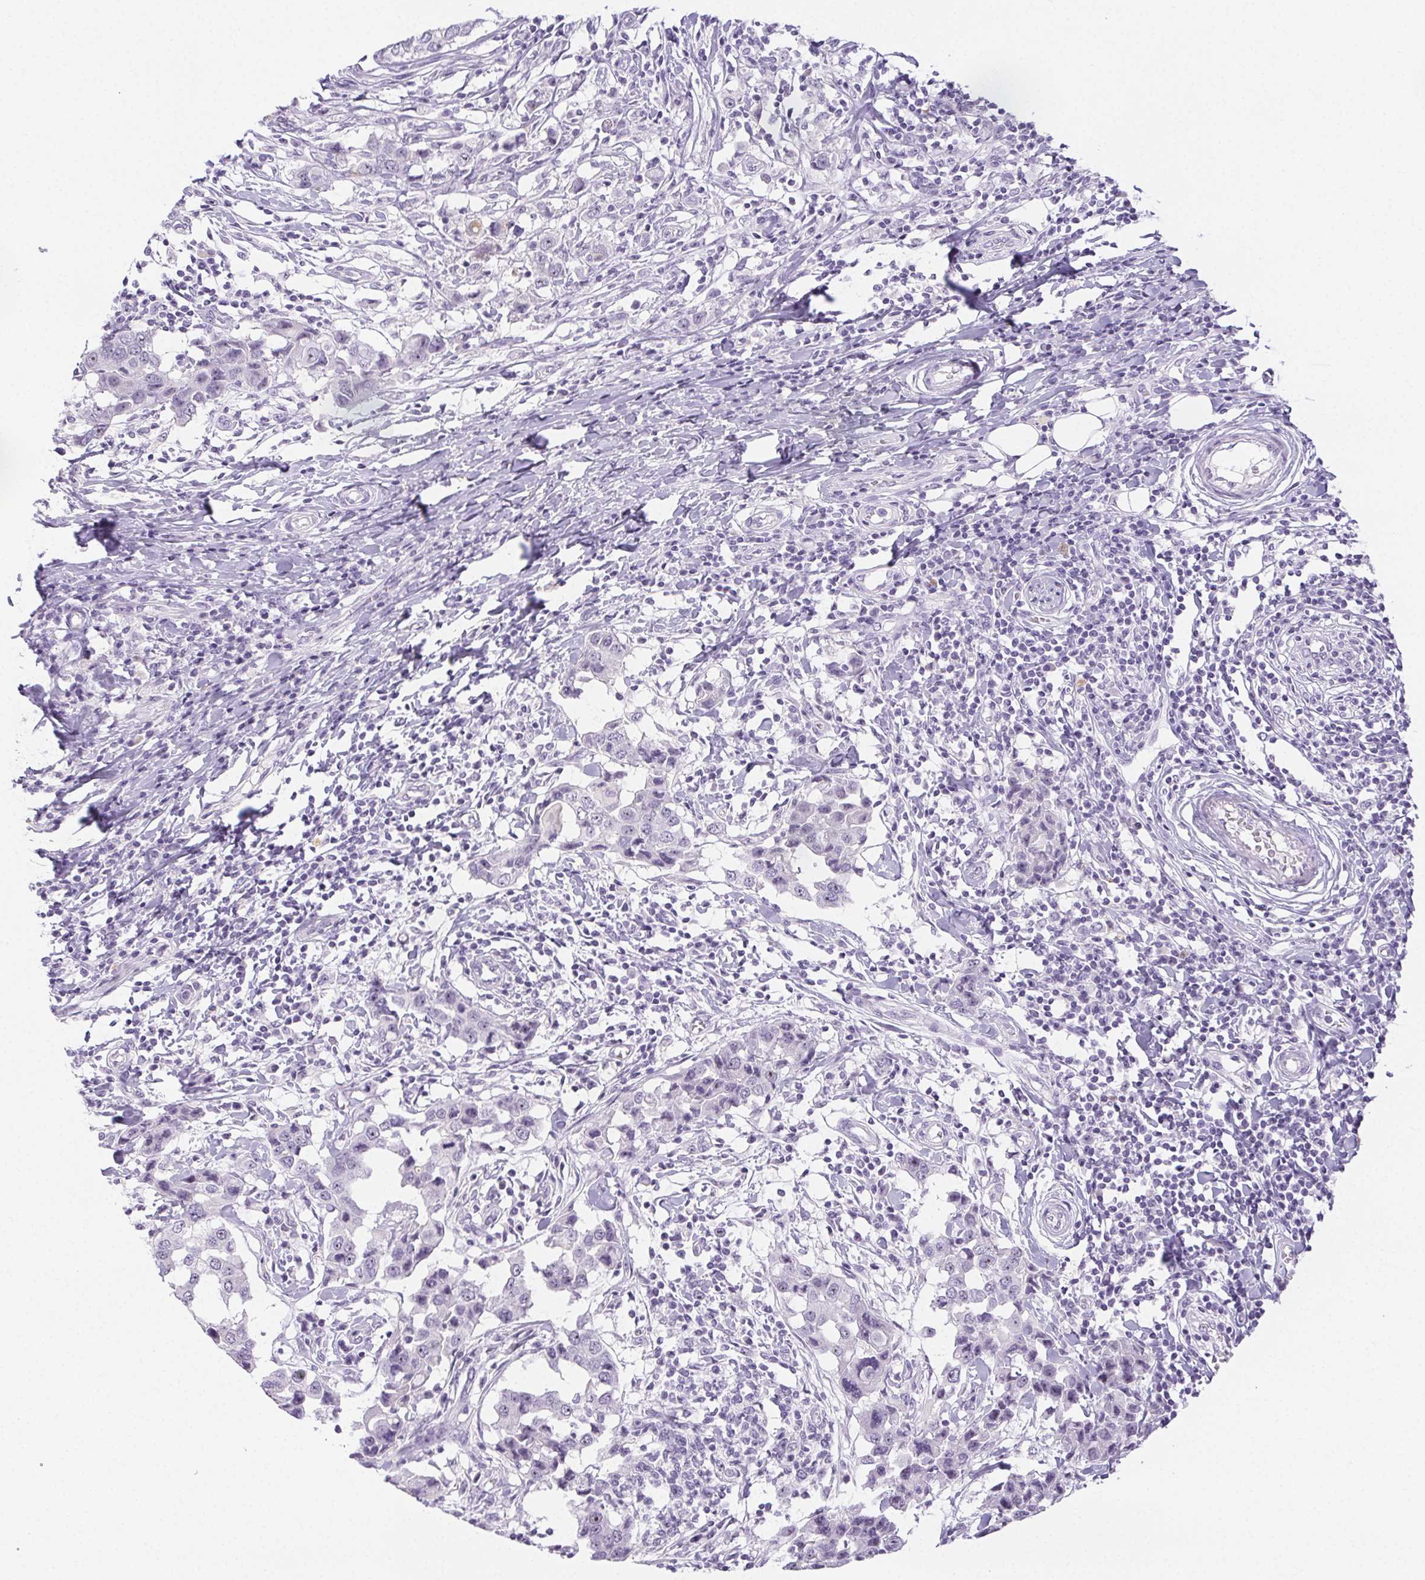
{"staining": {"intensity": "negative", "quantity": "none", "location": "none"}, "tissue": "breast cancer", "cell_type": "Tumor cells", "image_type": "cancer", "snomed": [{"axis": "morphology", "description": "Duct carcinoma"}, {"axis": "topography", "description": "Breast"}], "caption": "Immunohistochemical staining of invasive ductal carcinoma (breast) shows no significant staining in tumor cells. (Stains: DAB (3,3'-diaminobenzidine) immunohistochemistry with hematoxylin counter stain, Microscopy: brightfield microscopy at high magnification).", "gene": "ST8SIA3", "patient": {"sex": "female", "age": 27}}